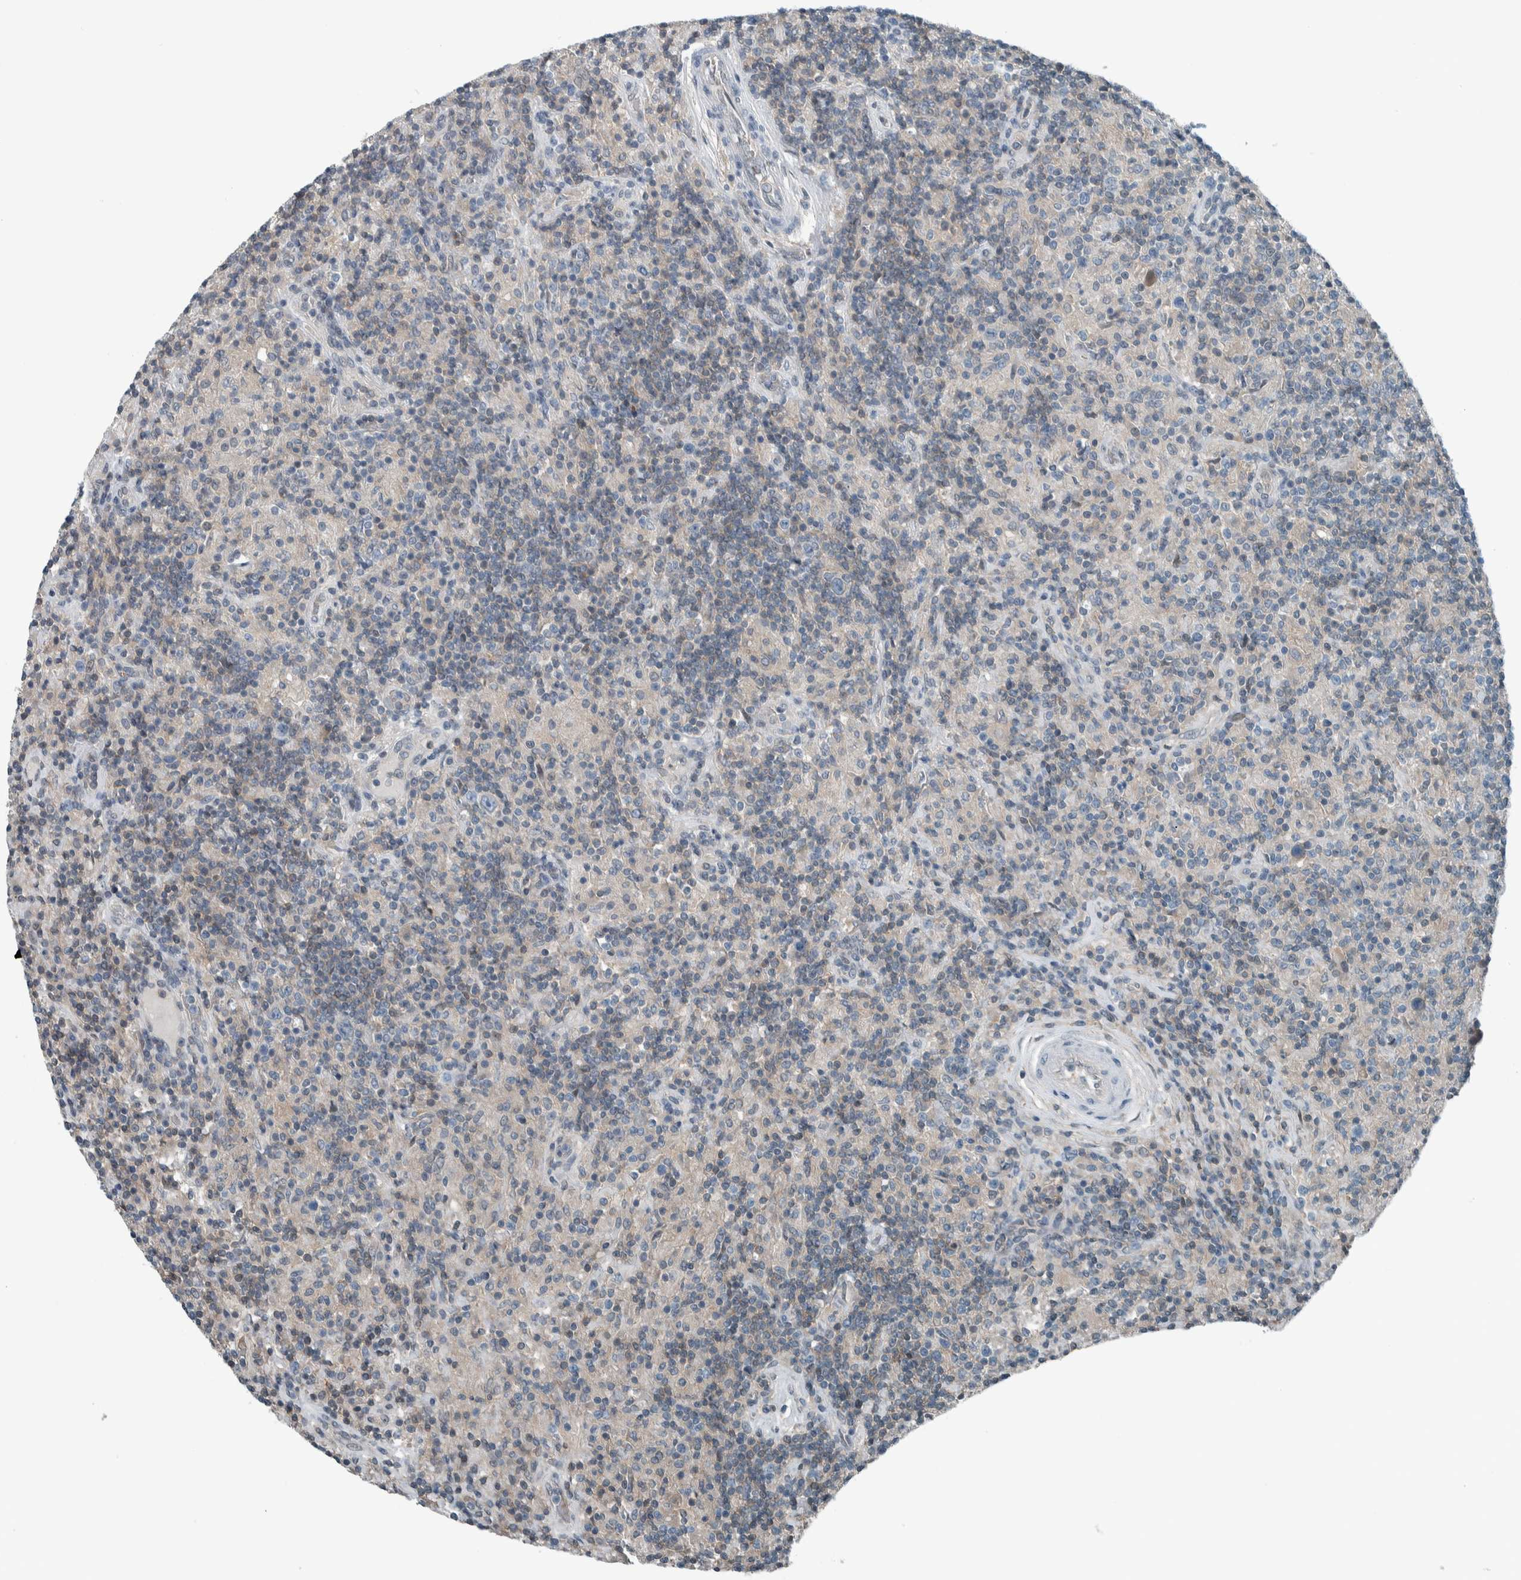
{"staining": {"intensity": "negative", "quantity": "none", "location": "none"}, "tissue": "lymphoma", "cell_type": "Tumor cells", "image_type": "cancer", "snomed": [{"axis": "morphology", "description": "Hodgkin's disease, NOS"}, {"axis": "topography", "description": "Lymph node"}], "caption": "Immunohistochemistry (IHC) photomicrograph of neoplastic tissue: Hodgkin's disease stained with DAB exhibits no significant protein expression in tumor cells.", "gene": "ALAD", "patient": {"sex": "male", "age": 70}}